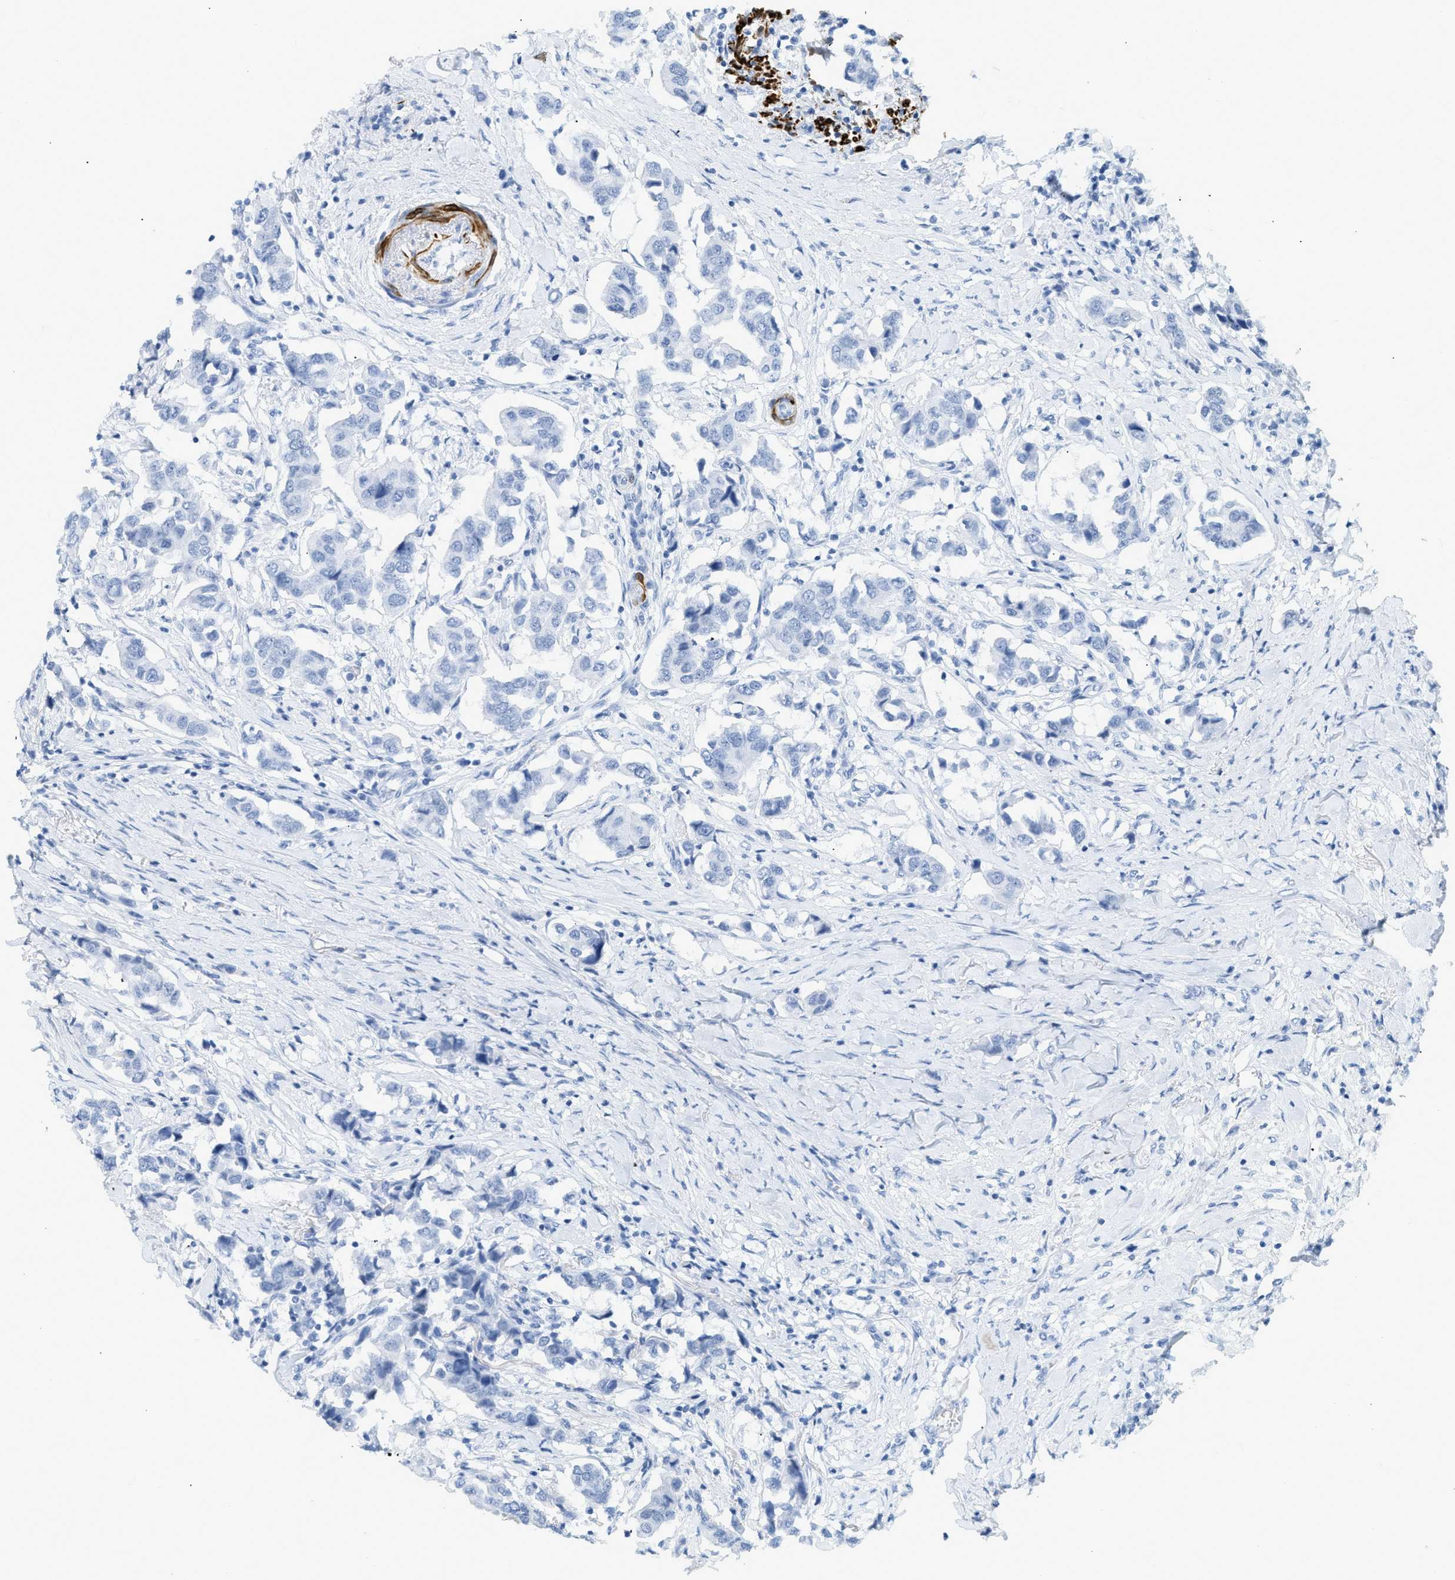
{"staining": {"intensity": "negative", "quantity": "none", "location": "none"}, "tissue": "breast cancer", "cell_type": "Tumor cells", "image_type": "cancer", "snomed": [{"axis": "morphology", "description": "Duct carcinoma"}, {"axis": "topography", "description": "Breast"}], "caption": "IHC of human breast cancer (intraductal carcinoma) exhibits no positivity in tumor cells.", "gene": "DES", "patient": {"sex": "female", "age": 80}}